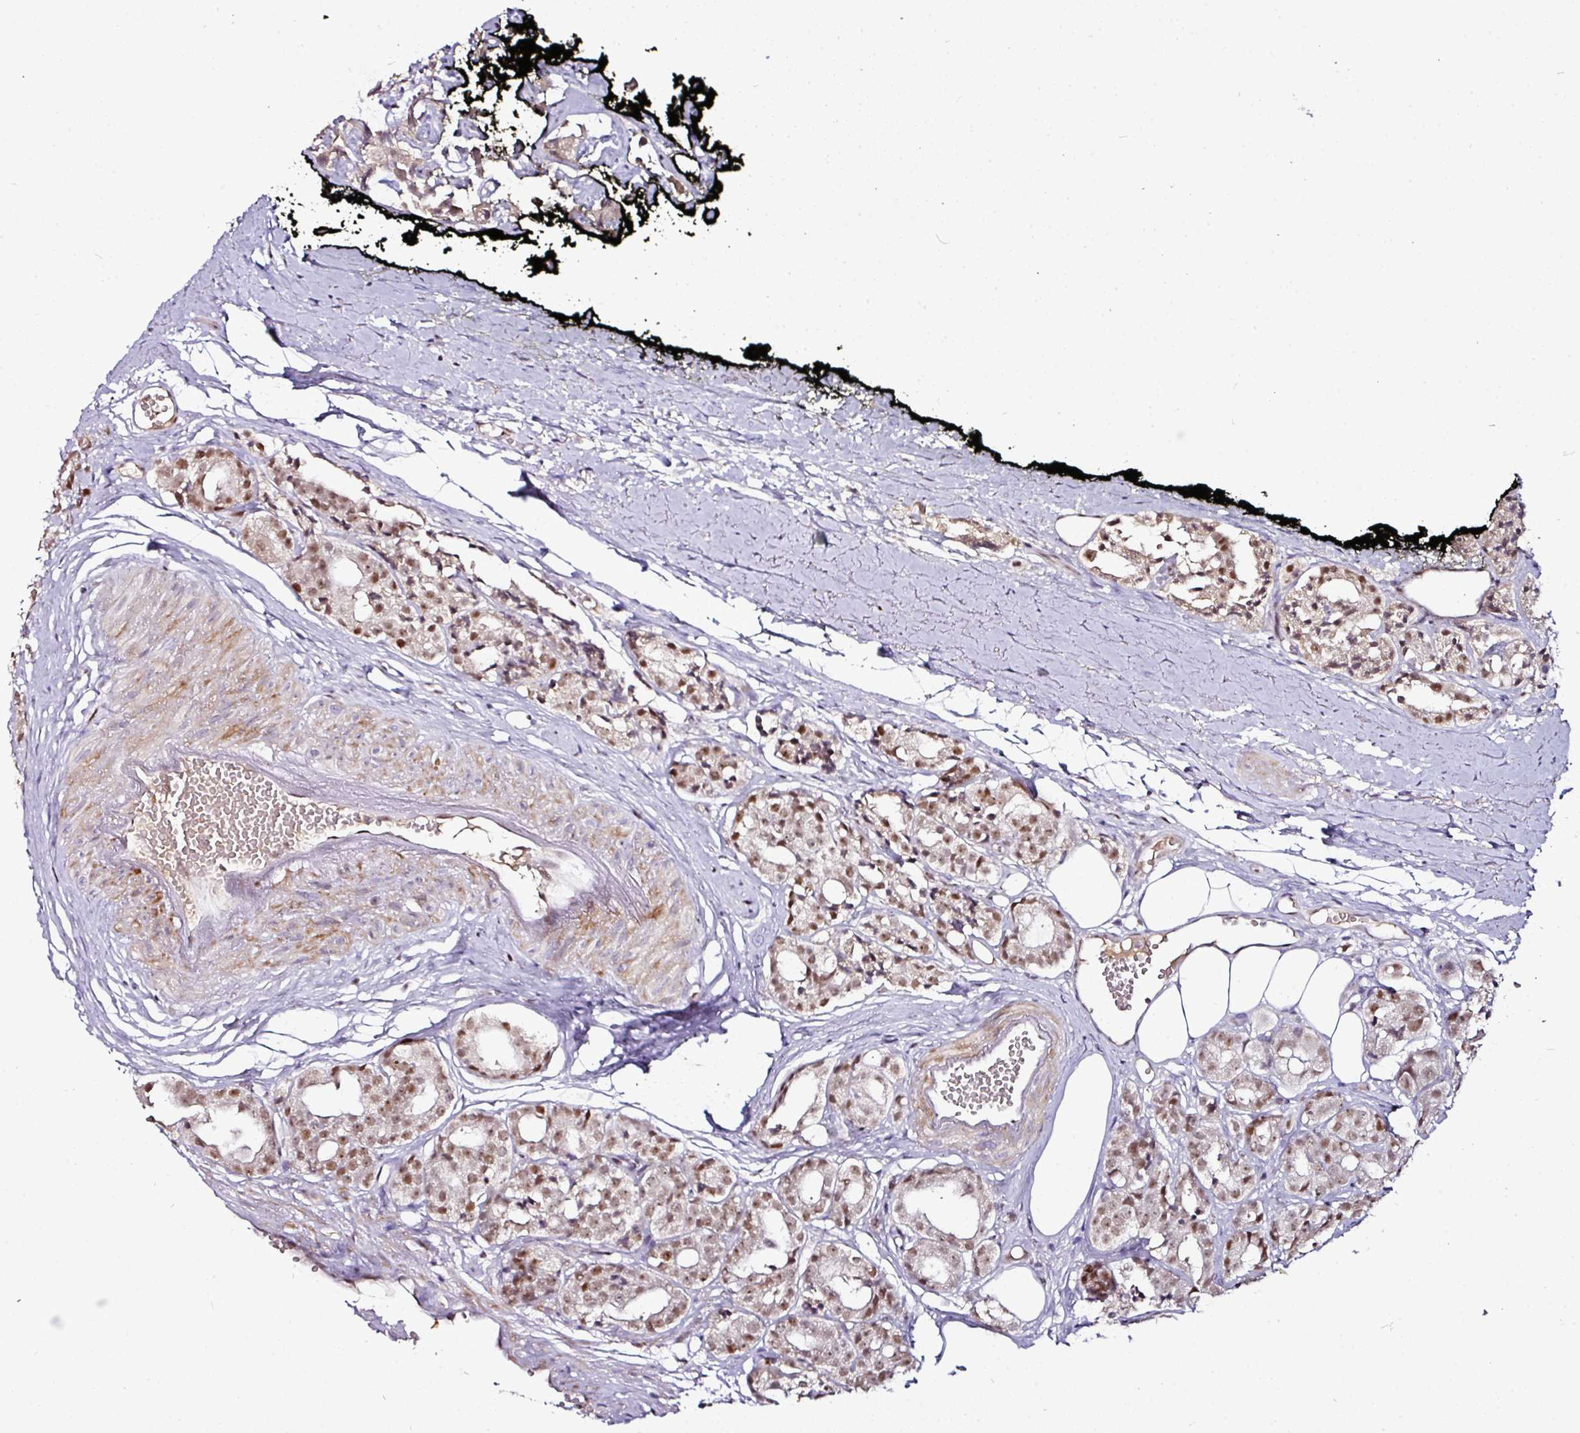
{"staining": {"intensity": "moderate", "quantity": ">75%", "location": "nuclear"}, "tissue": "prostate cancer", "cell_type": "Tumor cells", "image_type": "cancer", "snomed": [{"axis": "morphology", "description": "Adenocarcinoma, High grade"}, {"axis": "topography", "description": "Prostate"}], "caption": "High-grade adenocarcinoma (prostate) stained for a protein reveals moderate nuclear positivity in tumor cells.", "gene": "KLF16", "patient": {"sex": "male", "age": 71}}